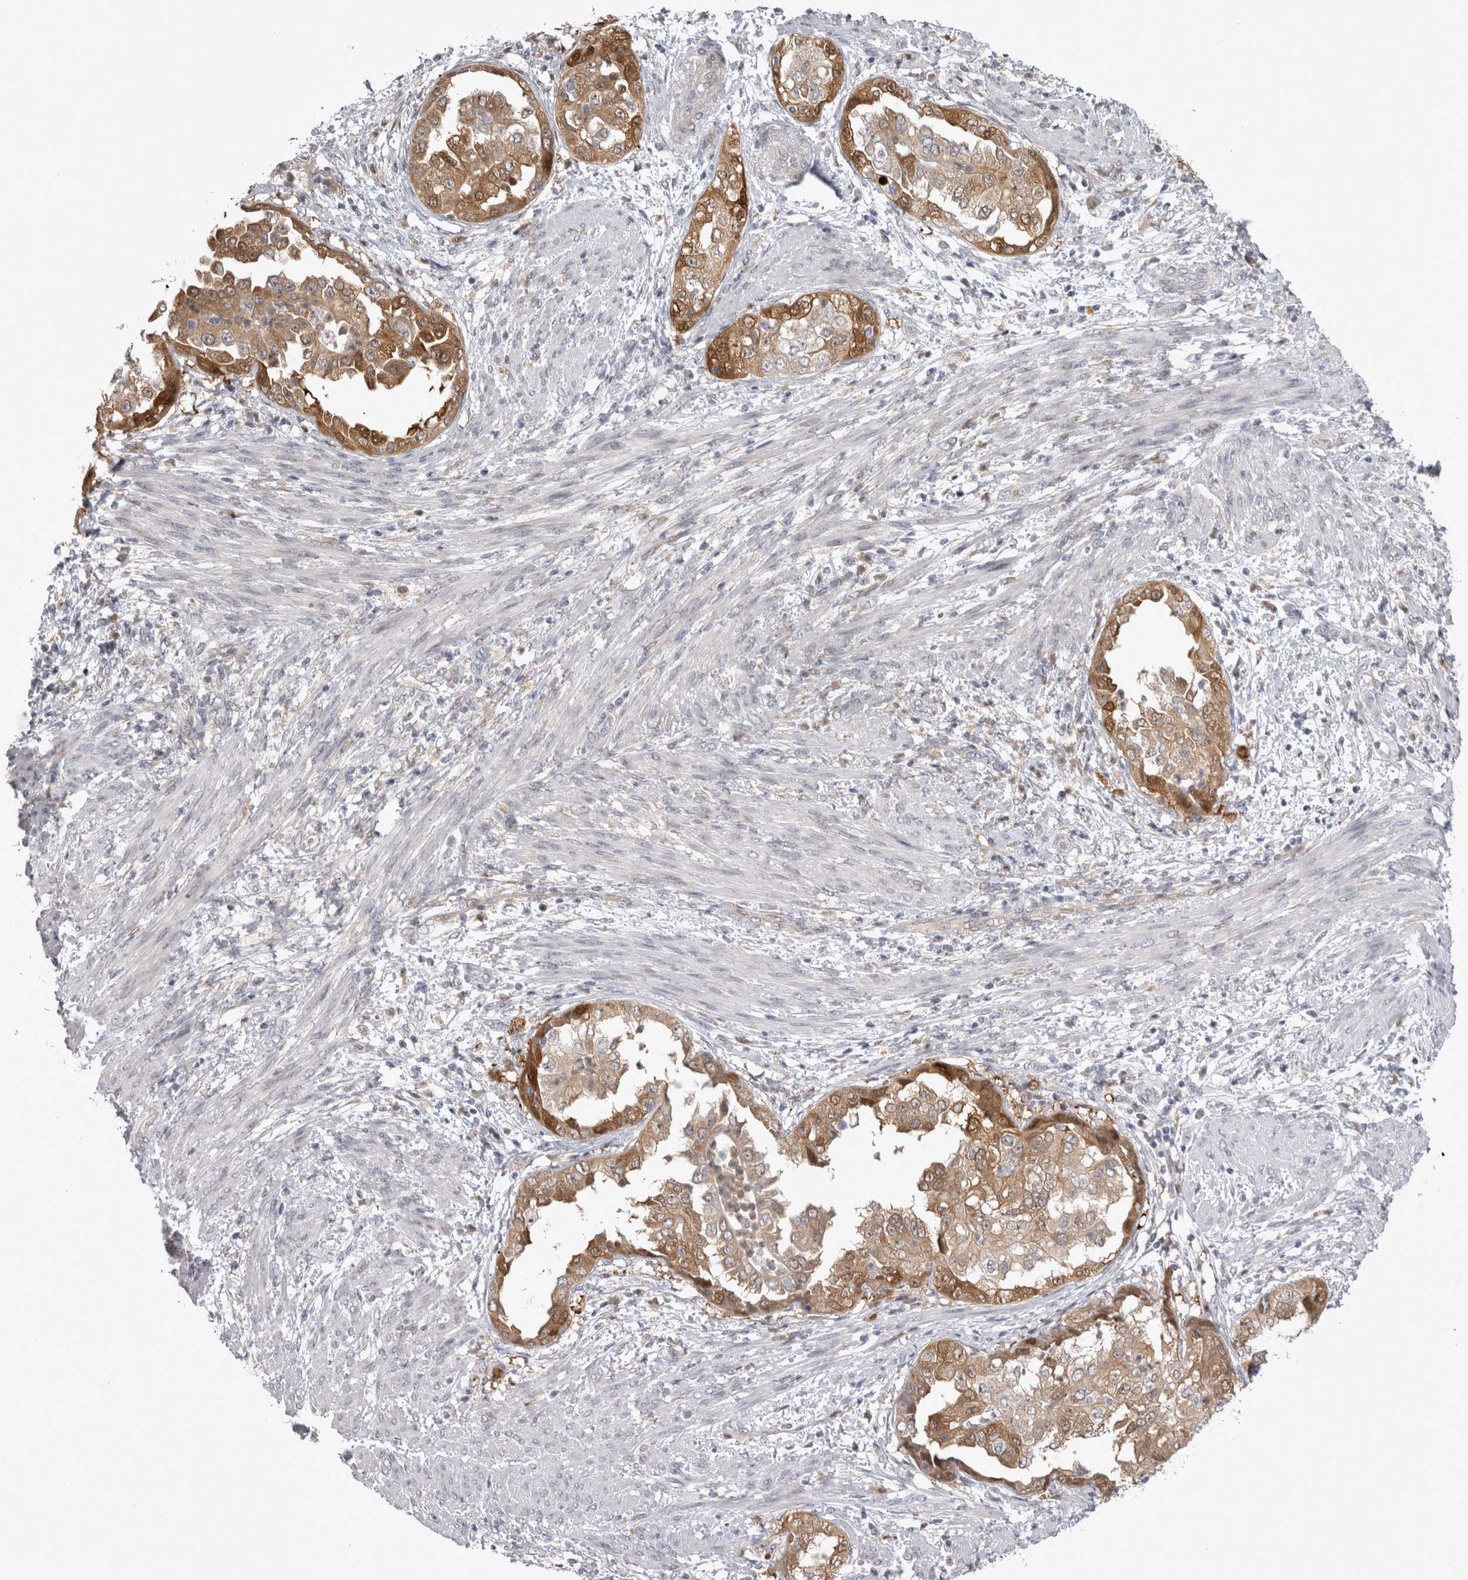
{"staining": {"intensity": "moderate", "quantity": ">75%", "location": "cytoplasmic/membranous,nuclear"}, "tissue": "endometrial cancer", "cell_type": "Tumor cells", "image_type": "cancer", "snomed": [{"axis": "morphology", "description": "Adenocarcinoma, NOS"}, {"axis": "topography", "description": "Endometrium"}], "caption": "Immunohistochemical staining of human adenocarcinoma (endometrial) demonstrates medium levels of moderate cytoplasmic/membranous and nuclear positivity in approximately >75% of tumor cells.", "gene": "CHIC2", "patient": {"sex": "female", "age": 85}}